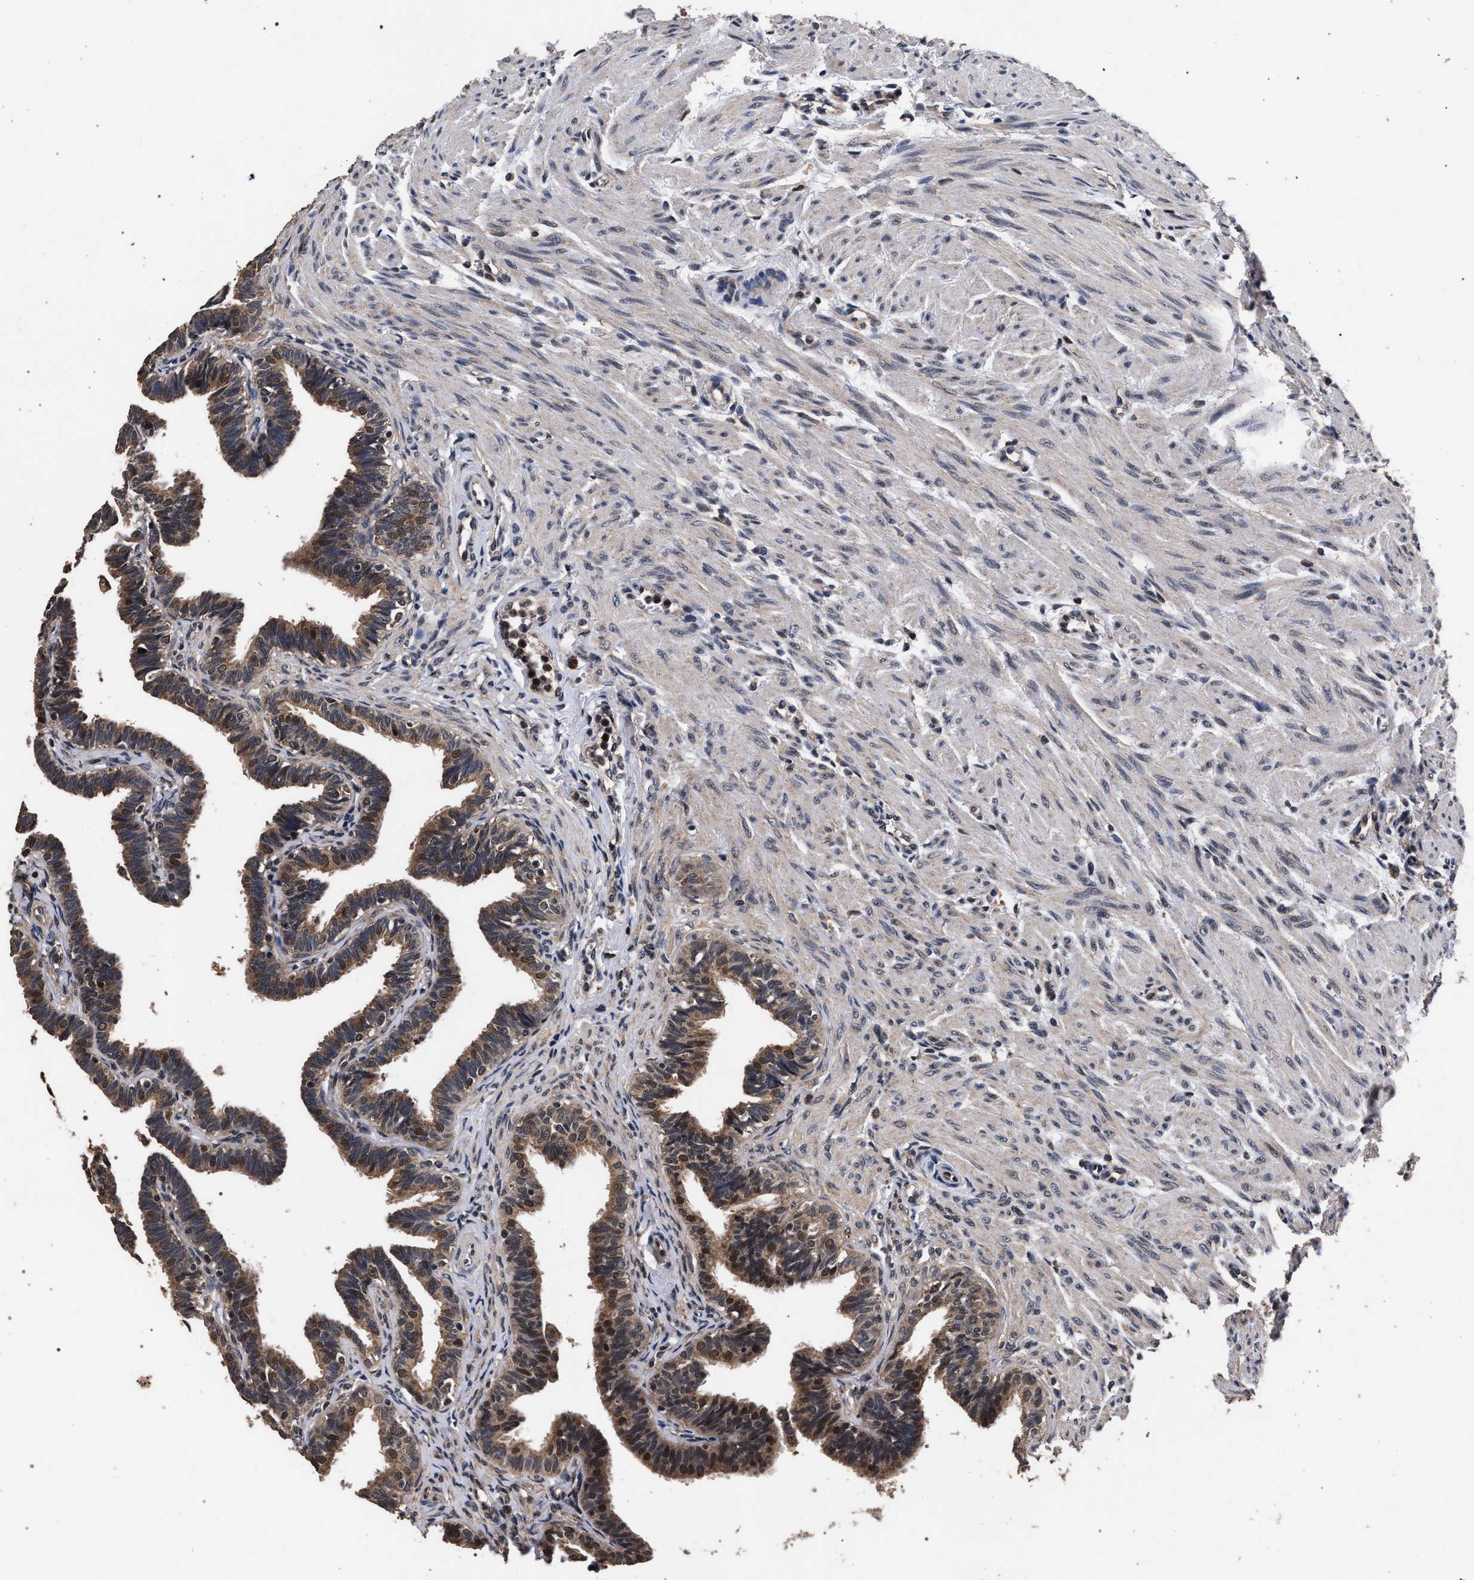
{"staining": {"intensity": "moderate", "quantity": ">75%", "location": "cytoplasmic/membranous,nuclear"}, "tissue": "fallopian tube", "cell_type": "Glandular cells", "image_type": "normal", "snomed": [{"axis": "morphology", "description": "Normal tissue, NOS"}, {"axis": "topography", "description": "Fallopian tube"}, {"axis": "topography", "description": "Ovary"}], "caption": "A brown stain highlights moderate cytoplasmic/membranous,nuclear expression of a protein in glandular cells of benign fallopian tube.", "gene": "ACOX1", "patient": {"sex": "female", "age": 23}}